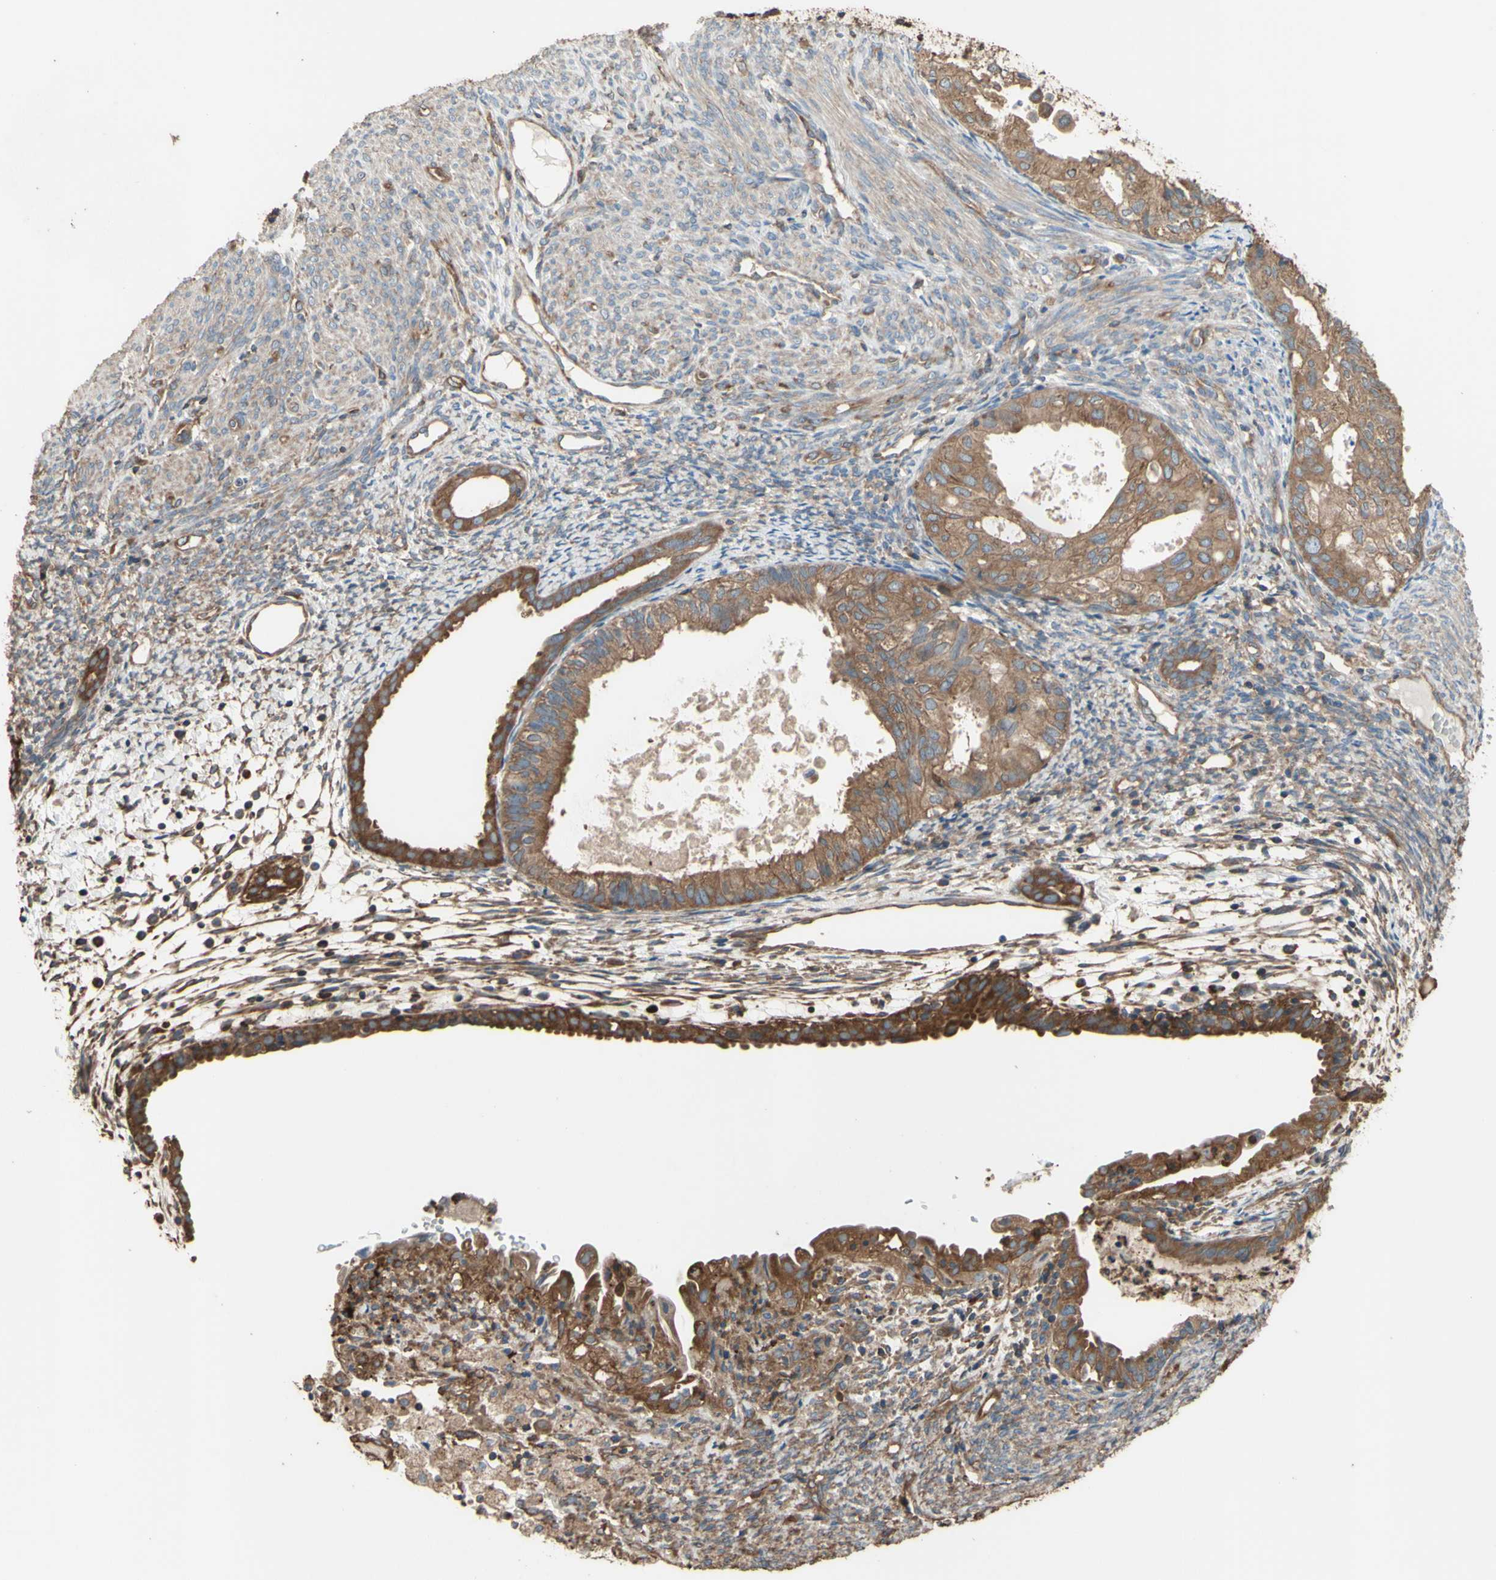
{"staining": {"intensity": "moderate", "quantity": ">75%", "location": "cytoplasmic/membranous"}, "tissue": "cervical cancer", "cell_type": "Tumor cells", "image_type": "cancer", "snomed": [{"axis": "morphology", "description": "Normal tissue, NOS"}, {"axis": "morphology", "description": "Adenocarcinoma, NOS"}, {"axis": "topography", "description": "Cervix"}, {"axis": "topography", "description": "Endometrium"}], "caption": "IHC photomicrograph of human adenocarcinoma (cervical) stained for a protein (brown), which reveals medium levels of moderate cytoplasmic/membranous positivity in approximately >75% of tumor cells.", "gene": "CTTN", "patient": {"sex": "female", "age": 86}}